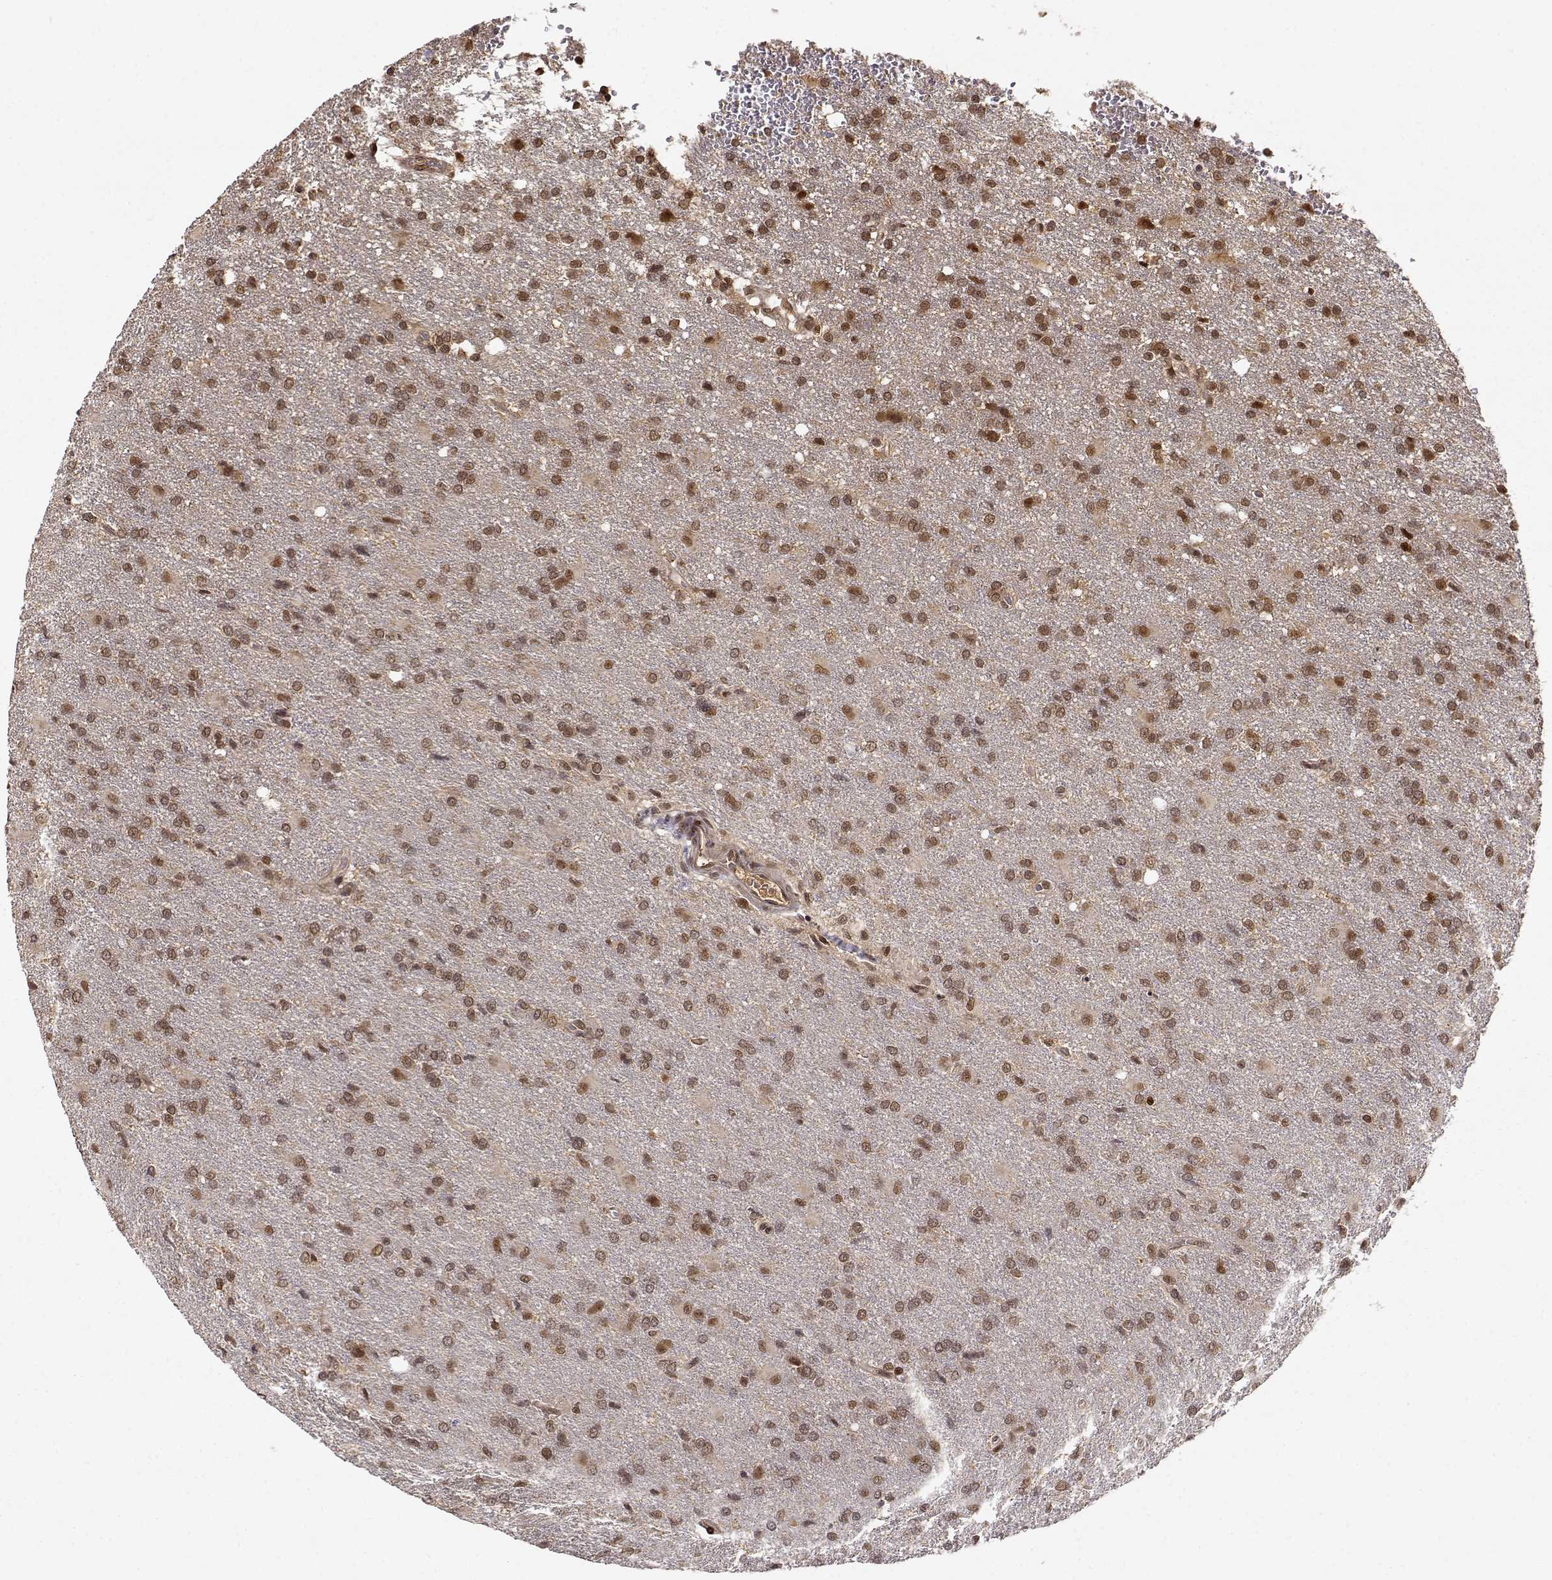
{"staining": {"intensity": "moderate", "quantity": ">75%", "location": "cytoplasmic/membranous,nuclear"}, "tissue": "glioma", "cell_type": "Tumor cells", "image_type": "cancer", "snomed": [{"axis": "morphology", "description": "Glioma, malignant, High grade"}, {"axis": "topography", "description": "Brain"}], "caption": "Moderate cytoplasmic/membranous and nuclear expression for a protein is seen in about >75% of tumor cells of glioma using IHC.", "gene": "MAEA", "patient": {"sex": "male", "age": 68}}